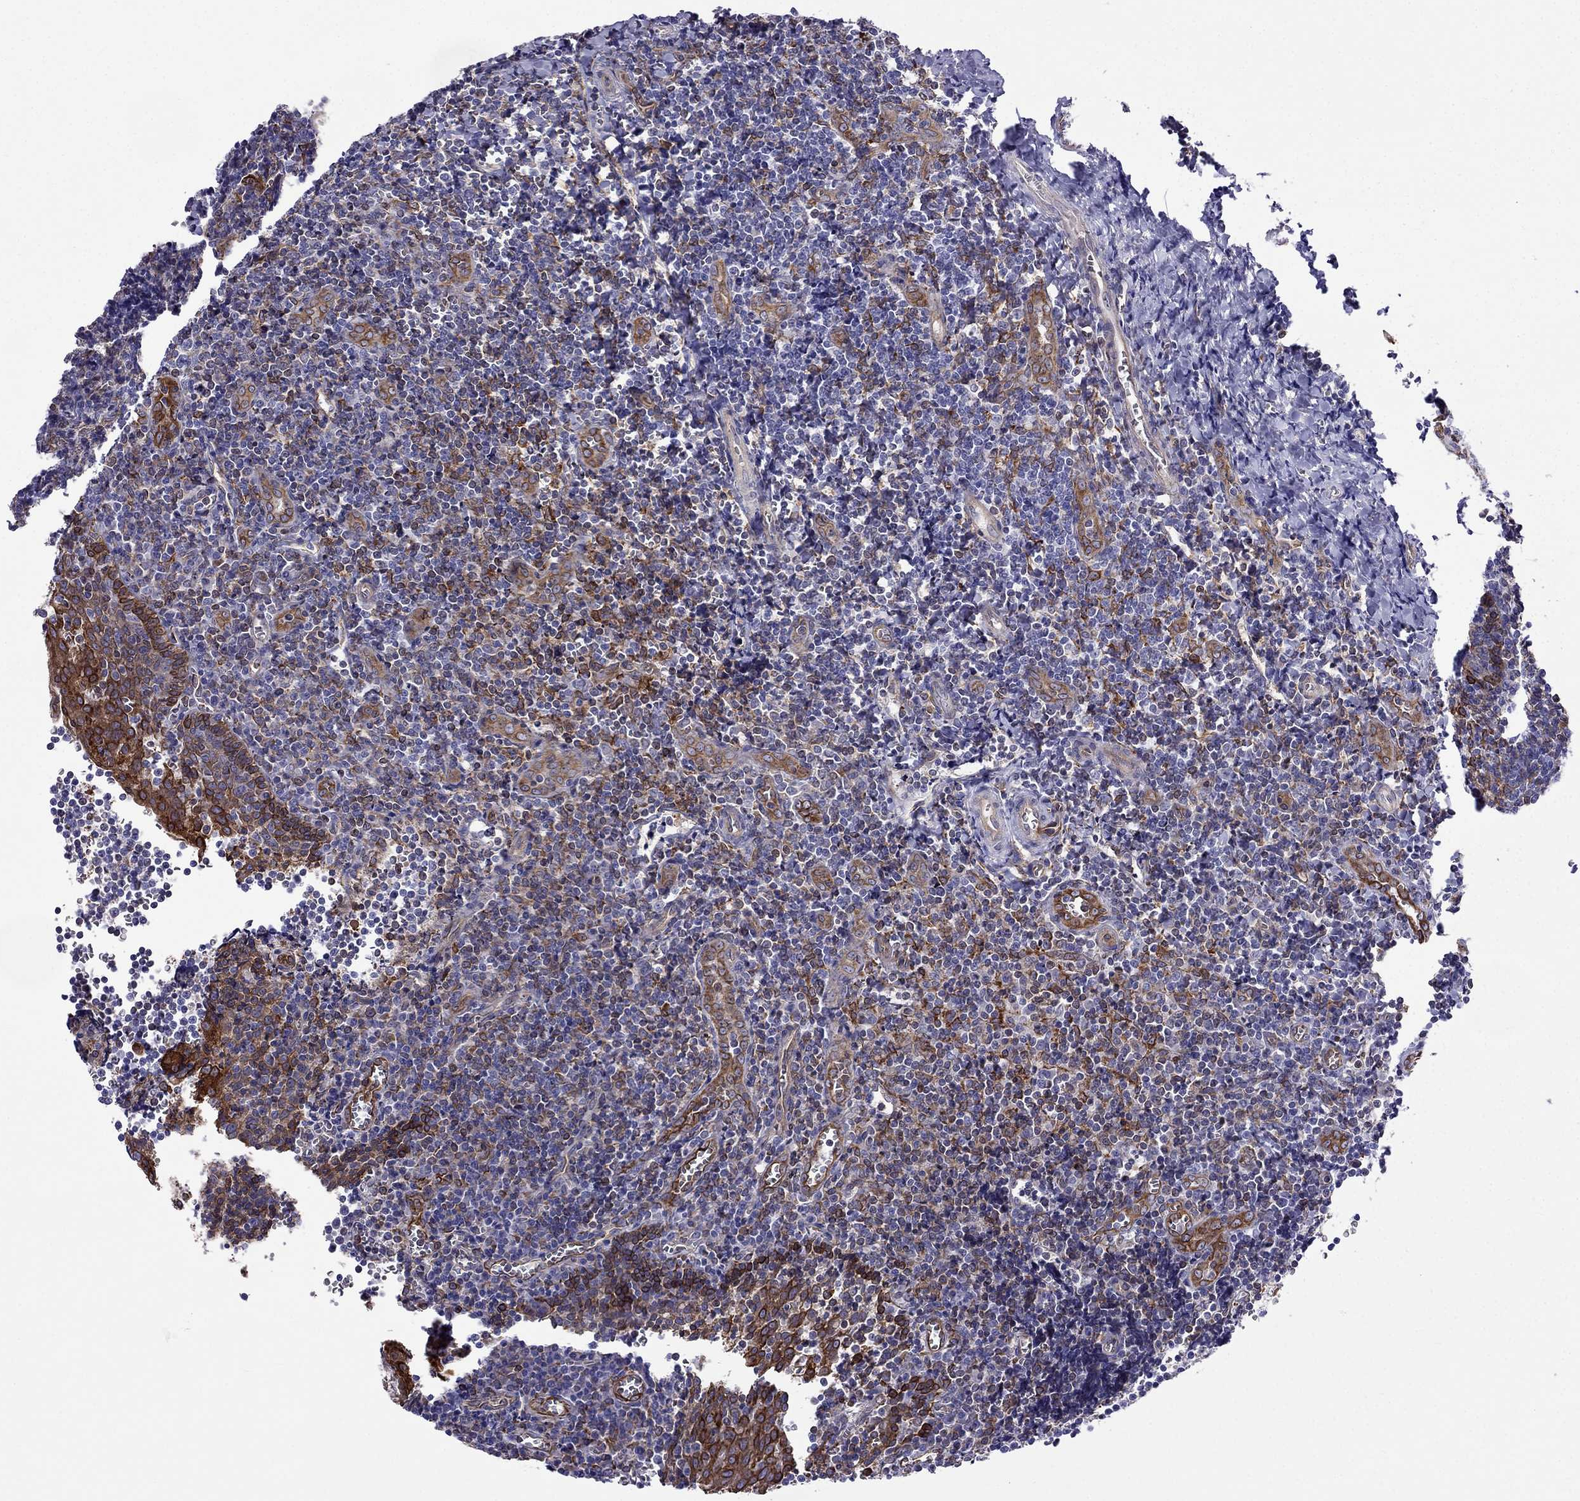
{"staining": {"intensity": "strong", "quantity": "<25%", "location": "cytoplasmic/membranous"}, "tissue": "tonsil", "cell_type": "Germinal center cells", "image_type": "normal", "snomed": [{"axis": "morphology", "description": "Normal tissue, NOS"}, {"axis": "morphology", "description": "Inflammation, NOS"}, {"axis": "topography", "description": "Tonsil"}], "caption": "Immunohistochemistry of normal tonsil exhibits medium levels of strong cytoplasmic/membranous positivity in approximately <25% of germinal center cells.", "gene": "GNAL", "patient": {"sex": "female", "age": 31}}